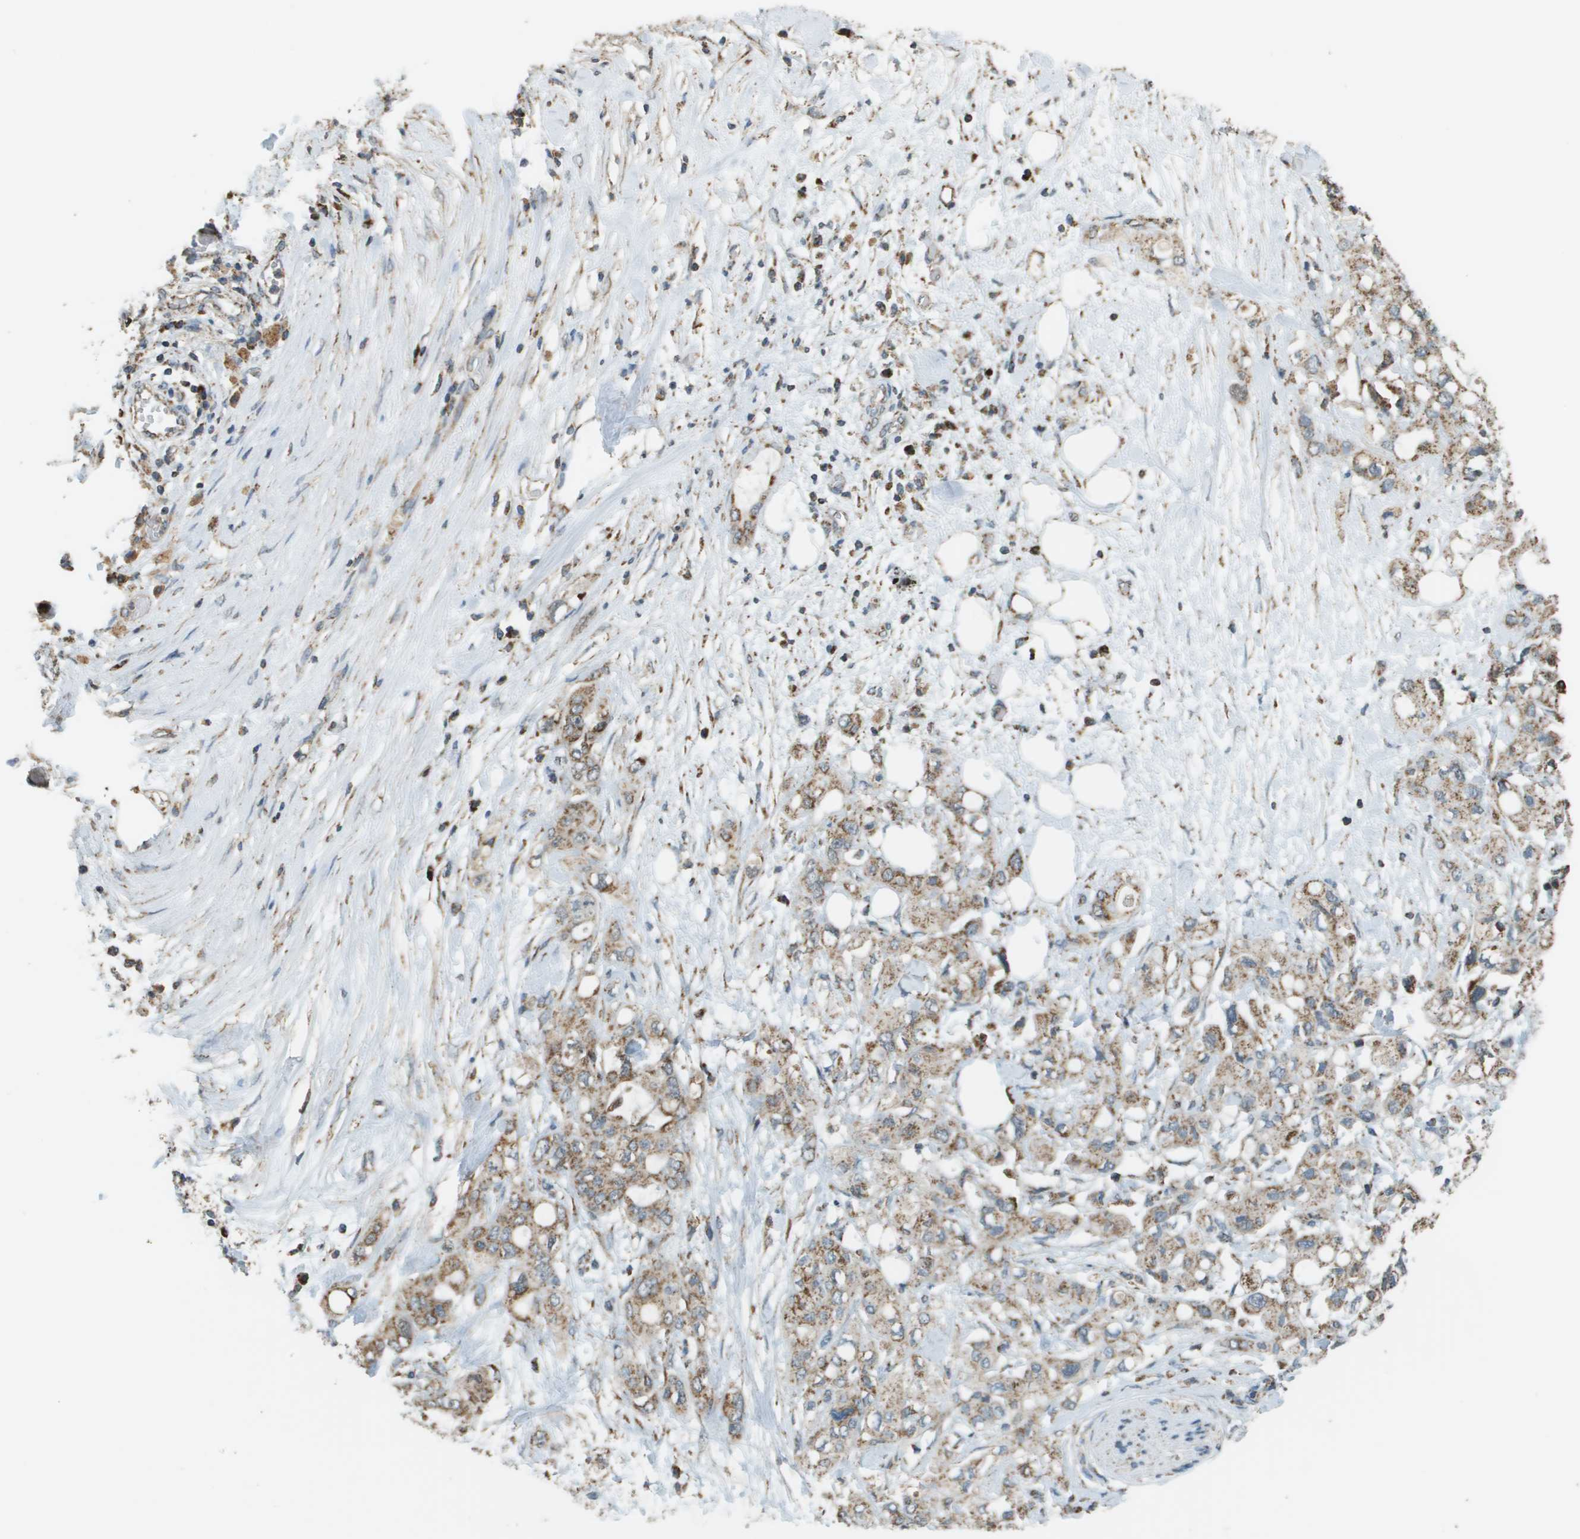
{"staining": {"intensity": "moderate", "quantity": ">75%", "location": "cytoplasmic/membranous"}, "tissue": "pancreatic cancer", "cell_type": "Tumor cells", "image_type": "cancer", "snomed": [{"axis": "morphology", "description": "Adenocarcinoma, NOS"}, {"axis": "topography", "description": "Pancreas"}], "caption": "Brown immunohistochemical staining in pancreatic cancer demonstrates moderate cytoplasmic/membranous positivity in about >75% of tumor cells.", "gene": "FH", "patient": {"sex": "female", "age": 56}}